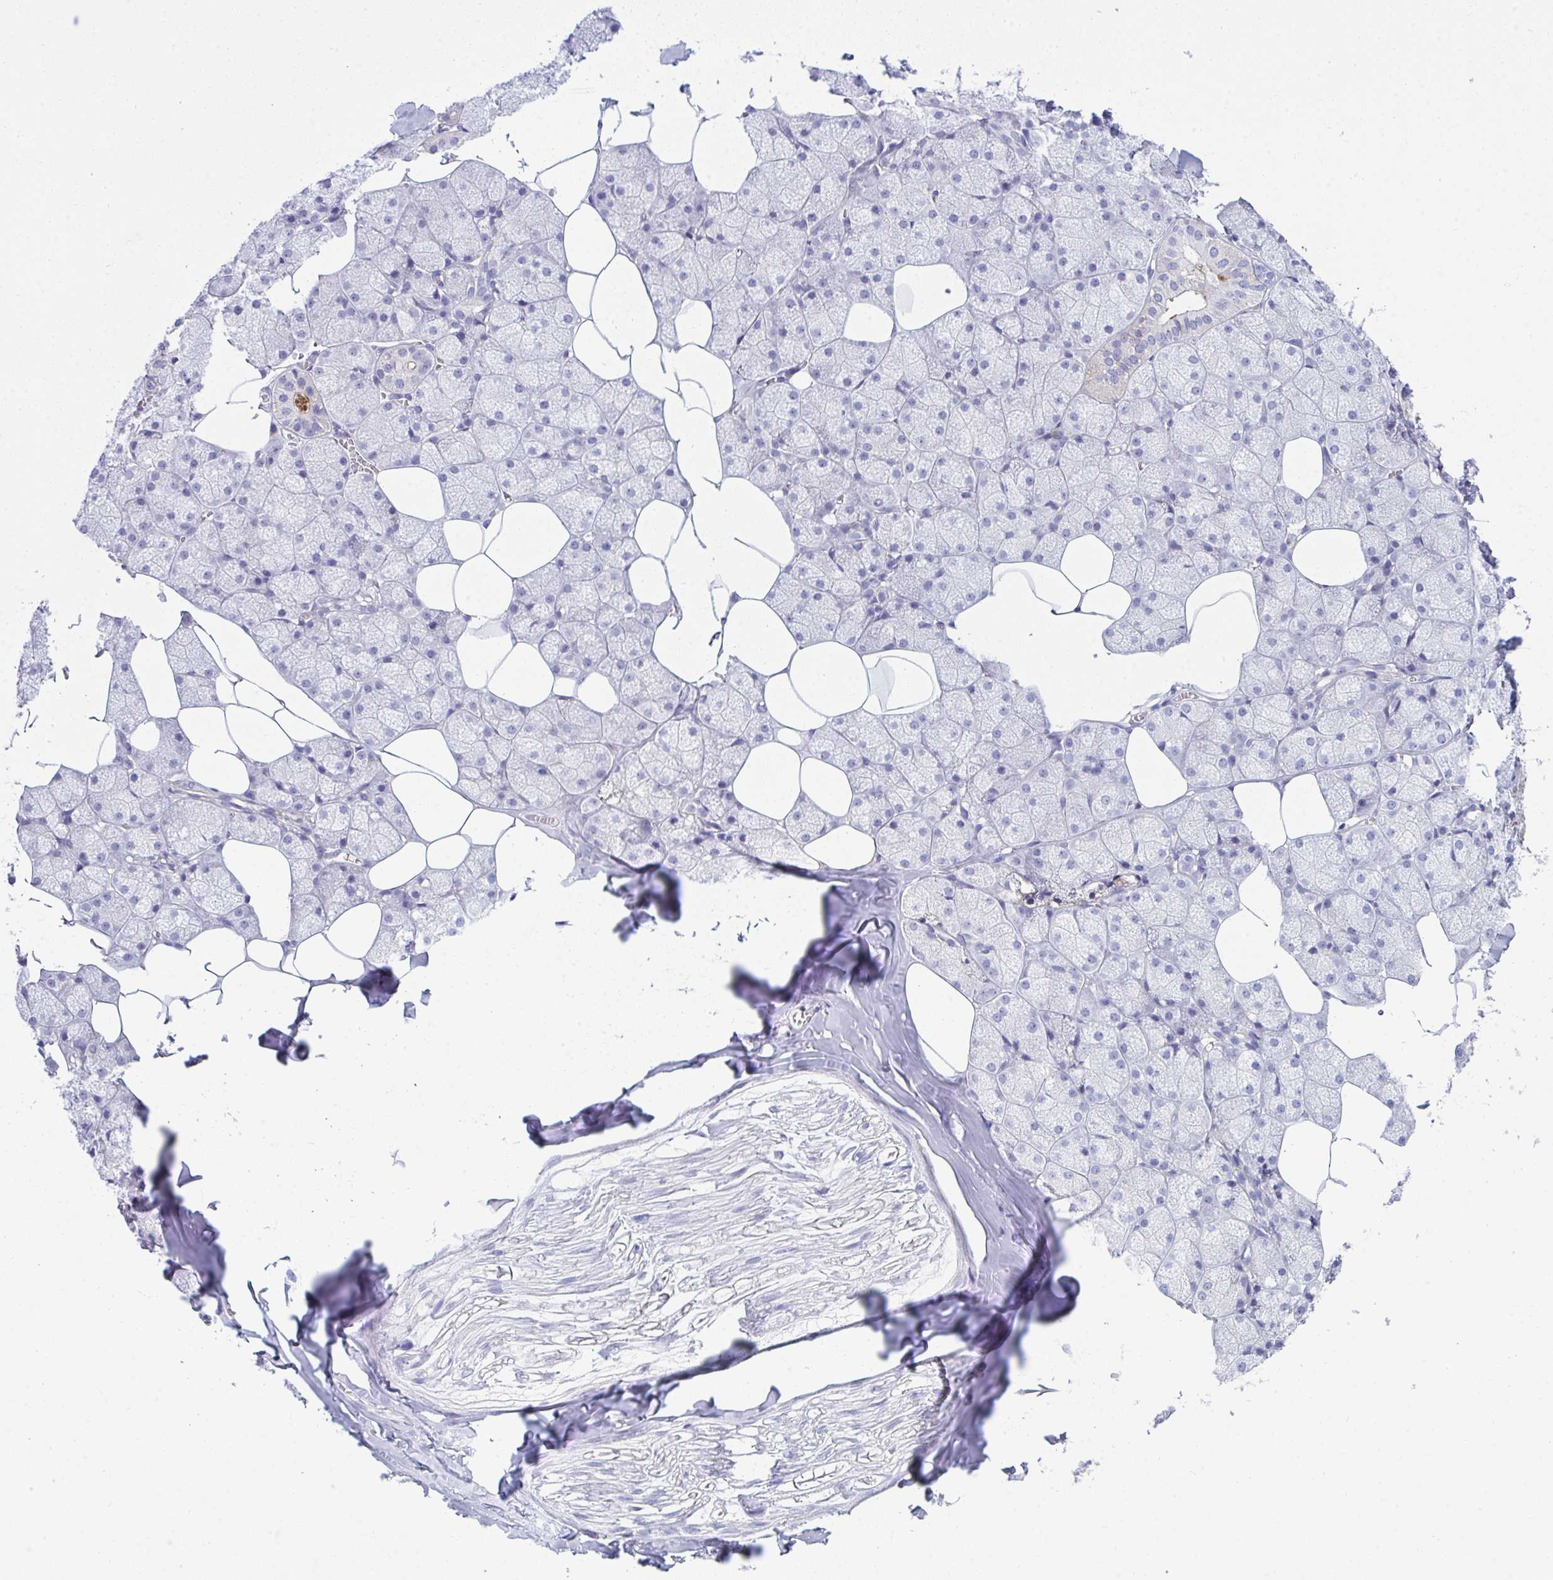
{"staining": {"intensity": "moderate", "quantity": "<25%", "location": "cytoplasmic/membranous"}, "tissue": "salivary gland", "cell_type": "Glandular cells", "image_type": "normal", "snomed": [{"axis": "morphology", "description": "Normal tissue, NOS"}, {"axis": "topography", "description": "Salivary gland"}, {"axis": "topography", "description": "Peripheral nerve tissue"}], "caption": "Moderate cytoplasmic/membranous expression for a protein is present in approximately <25% of glandular cells of benign salivary gland using immunohistochemistry.", "gene": "RANBP2", "patient": {"sex": "male", "age": 38}}